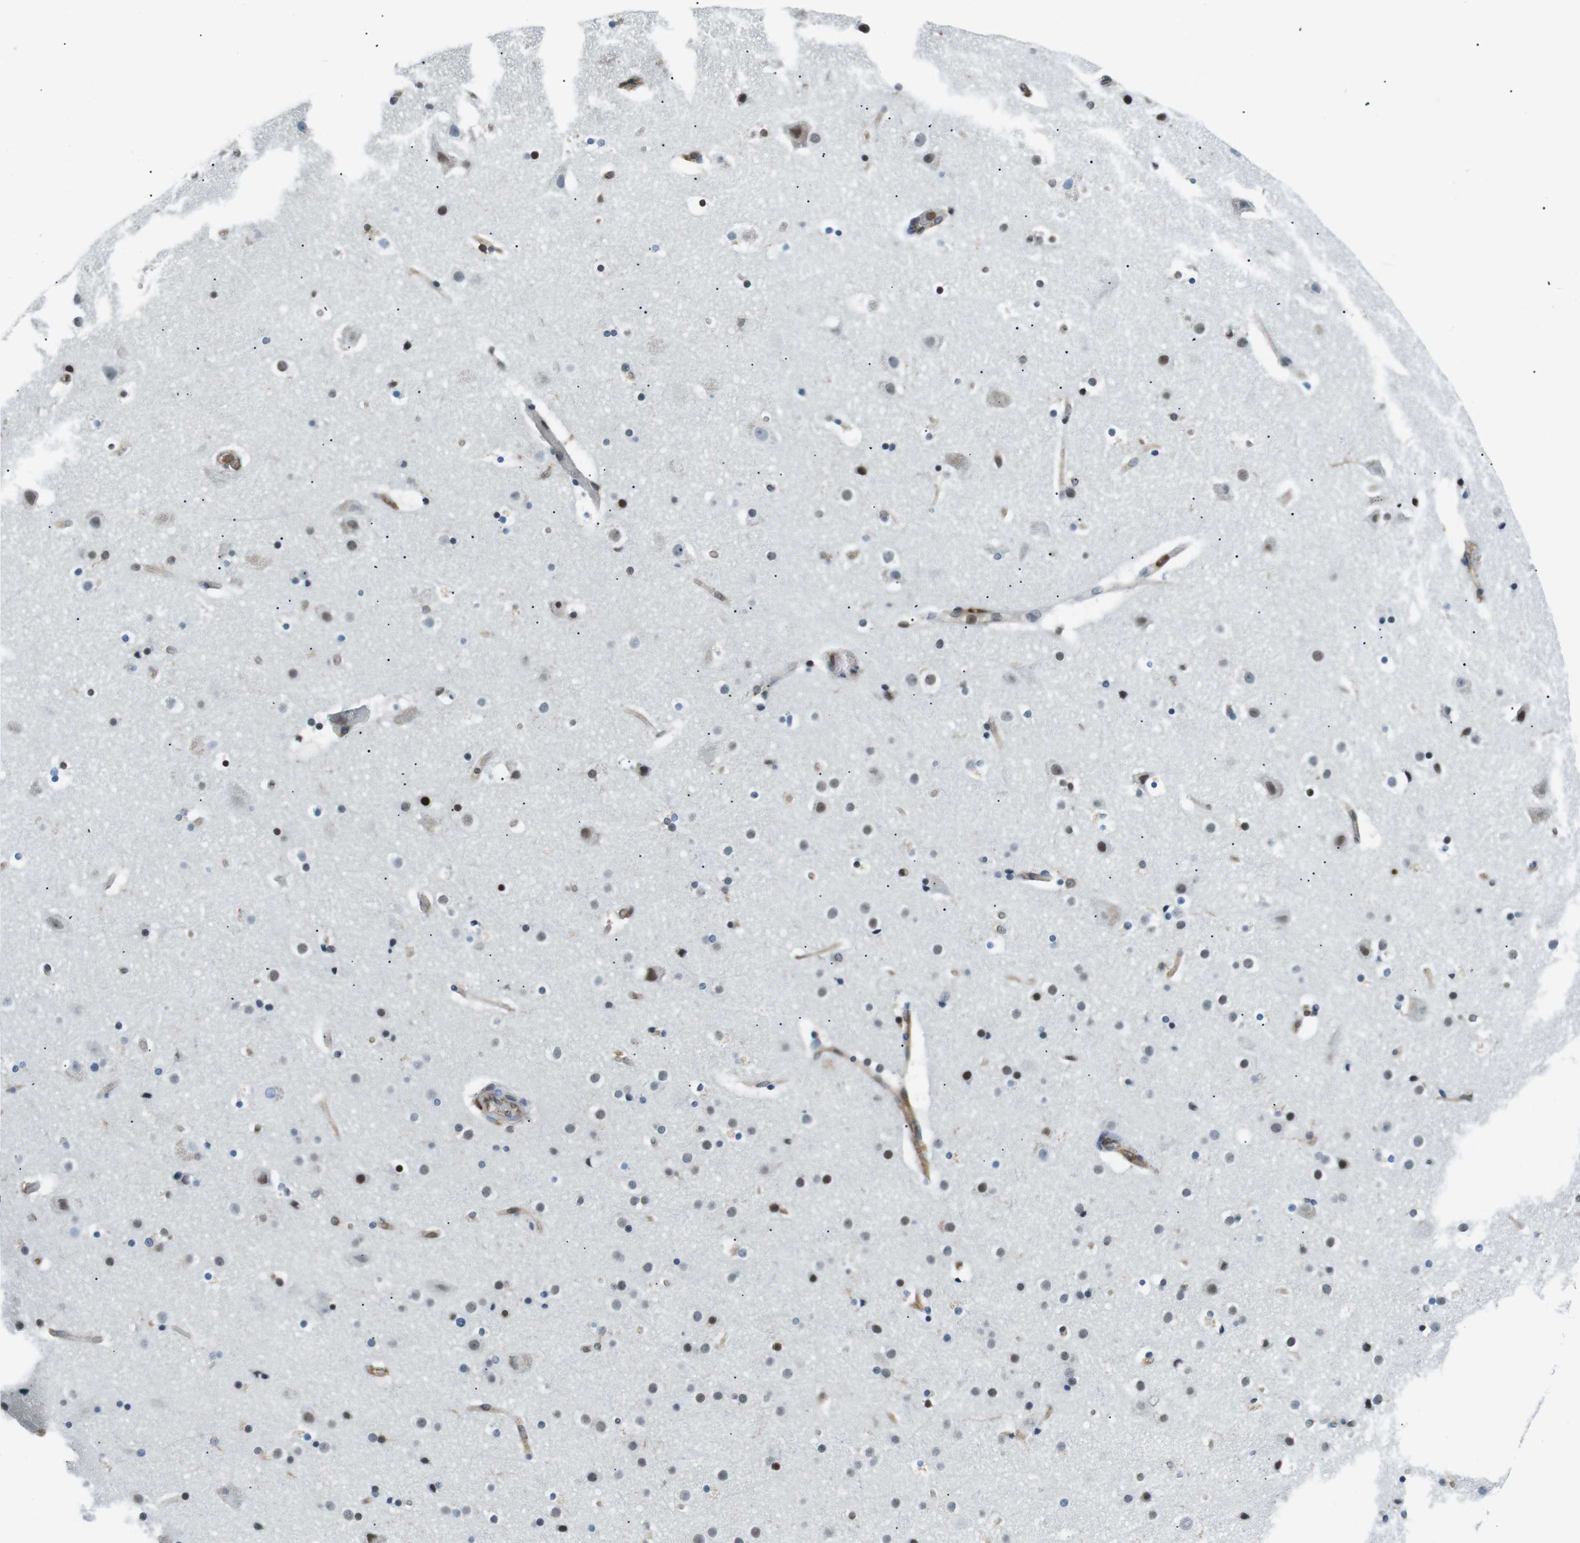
{"staining": {"intensity": "weak", "quantity": "25%-75%", "location": "cytoplasmic/membranous"}, "tissue": "cerebral cortex", "cell_type": "Endothelial cells", "image_type": "normal", "snomed": [{"axis": "morphology", "description": "Normal tissue, NOS"}, {"axis": "topography", "description": "Cerebral cortex"}], "caption": "High-power microscopy captured an immunohistochemistry (IHC) micrograph of normal cerebral cortex, revealing weak cytoplasmic/membranous expression in approximately 25%-75% of endothelial cells. (Stains: DAB in brown, nuclei in blue, Microscopy: brightfield microscopy at high magnification).", "gene": "STK10", "patient": {"sex": "male", "age": 57}}